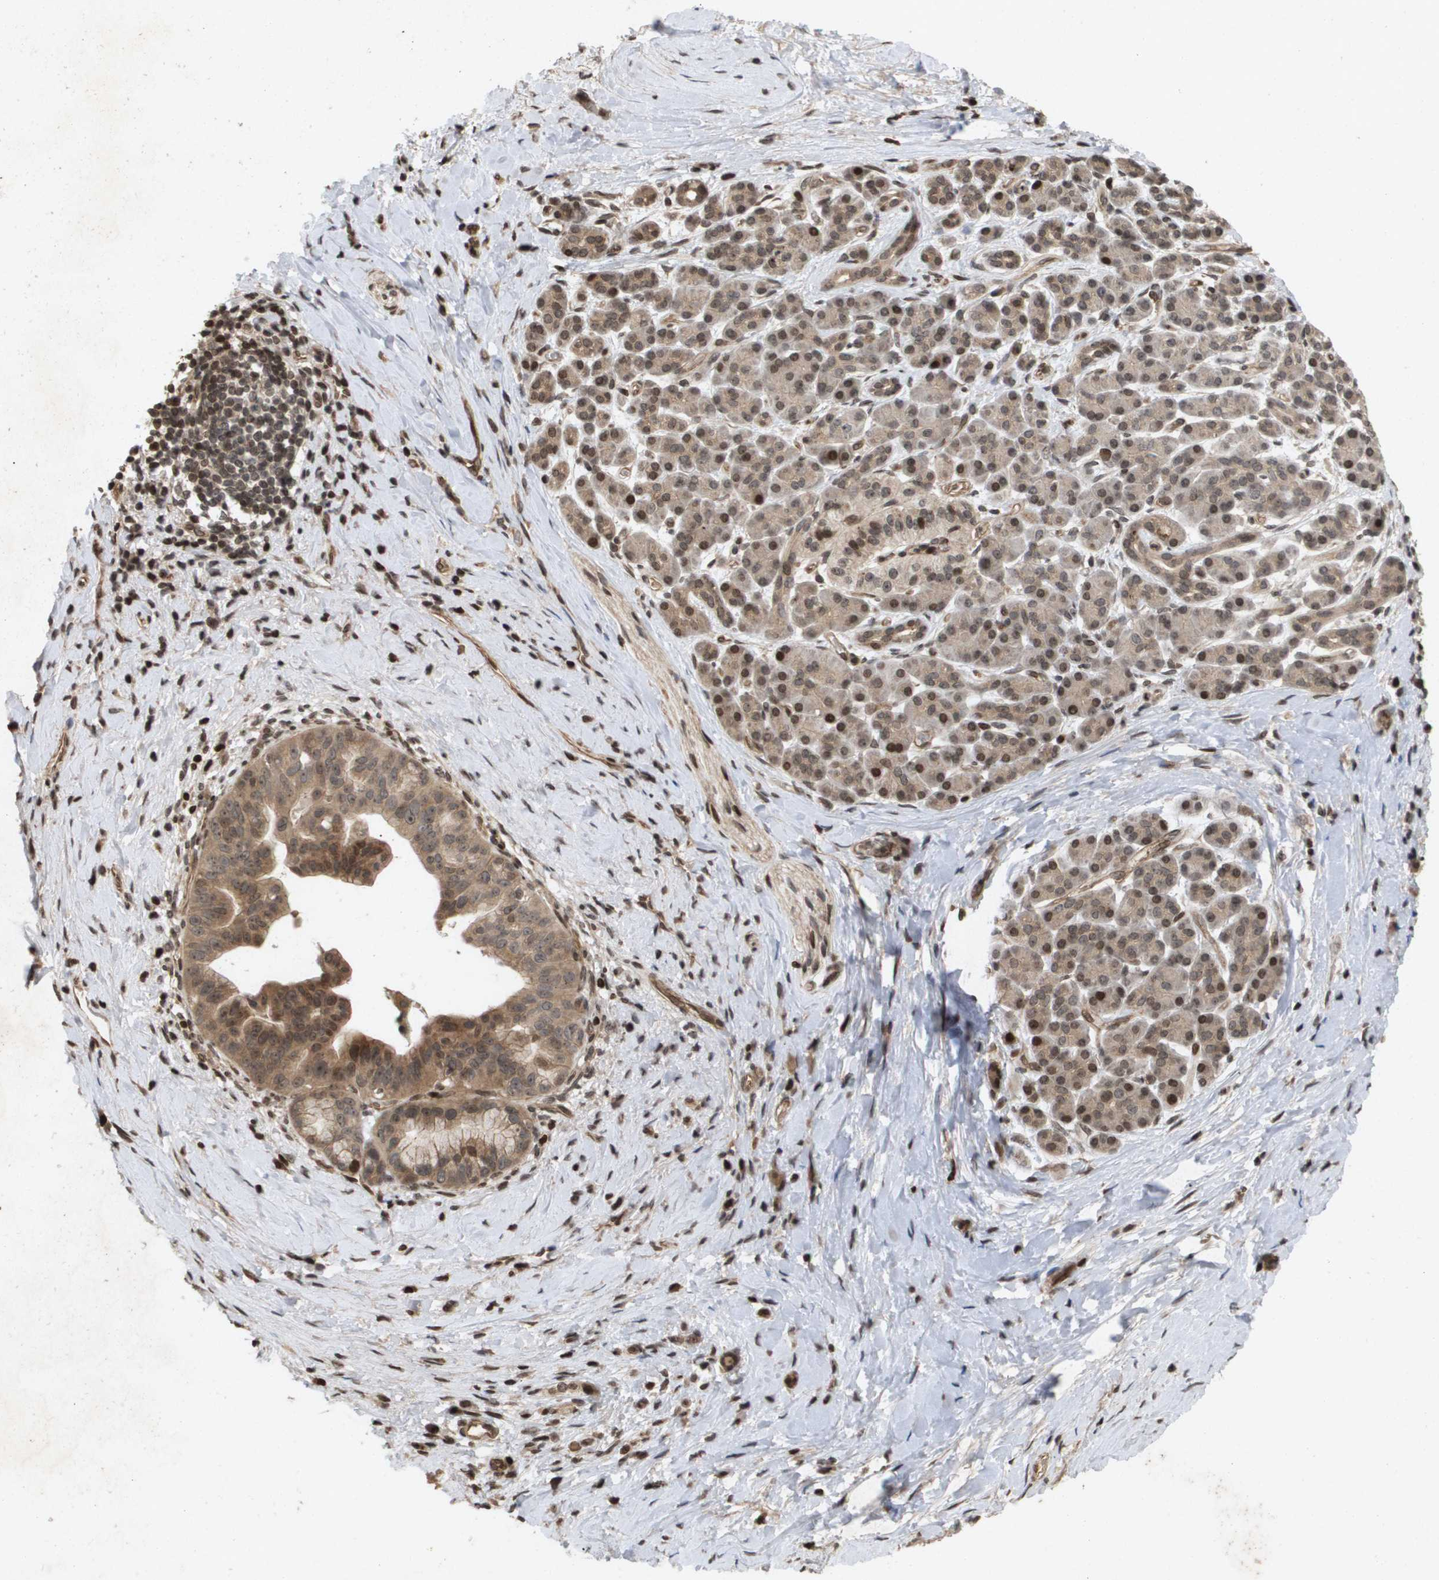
{"staining": {"intensity": "moderate", "quantity": ">75%", "location": "cytoplasmic/membranous"}, "tissue": "pancreatic cancer", "cell_type": "Tumor cells", "image_type": "cancer", "snomed": [{"axis": "morphology", "description": "Adenocarcinoma, NOS"}, {"axis": "topography", "description": "Pancreas"}], "caption": "Tumor cells display medium levels of moderate cytoplasmic/membranous positivity in about >75% of cells in human pancreatic cancer (adenocarcinoma). The protein of interest is stained brown, and the nuclei are stained in blue (DAB IHC with brightfield microscopy, high magnification).", "gene": "HSPA6", "patient": {"sex": "male", "age": 55}}